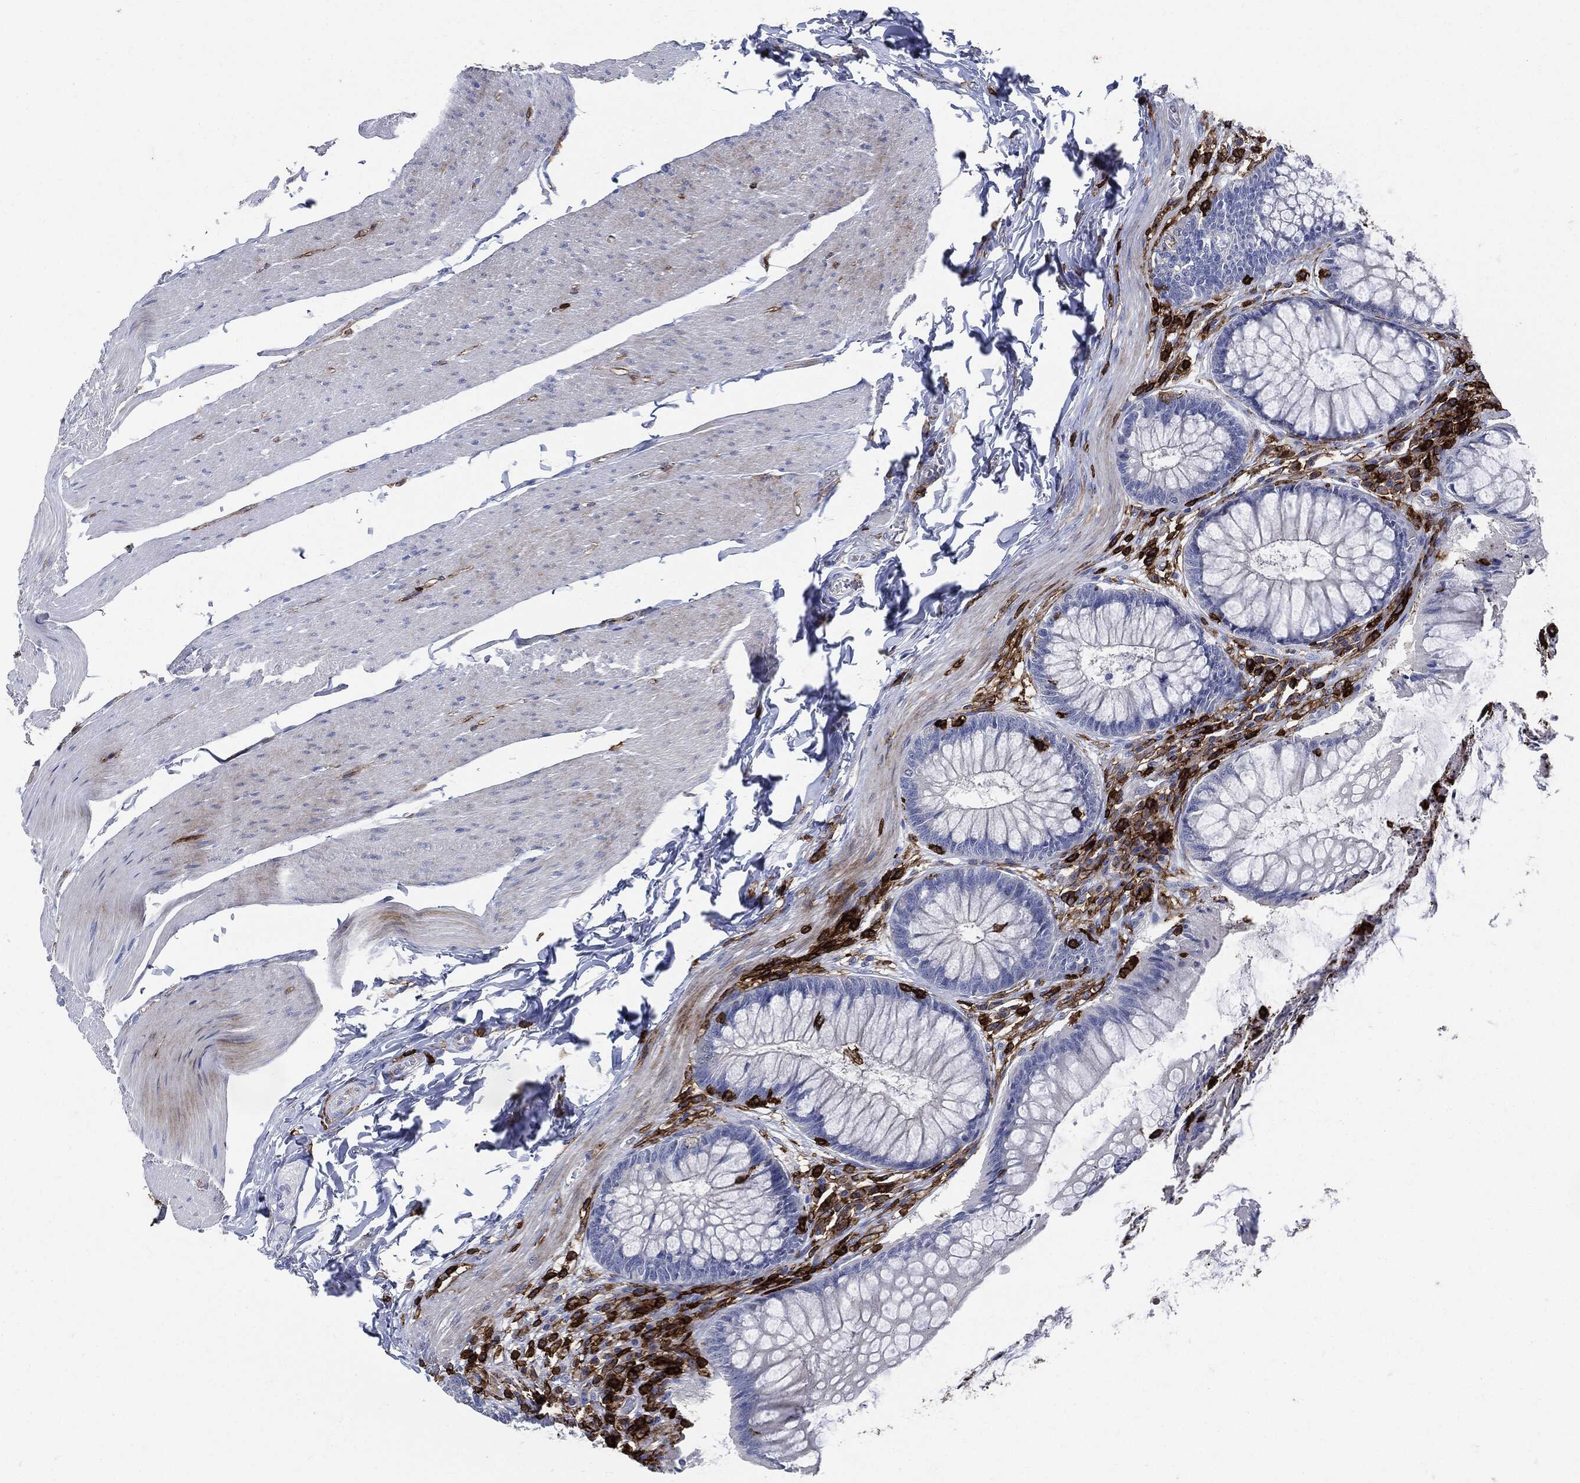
{"staining": {"intensity": "negative", "quantity": "none", "location": "none"}, "tissue": "rectum", "cell_type": "Glandular cells", "image_type": "normal", "snomed": [{"axis": "morphology", "description": "Normal tissue, NOS"}, {"axis": "topography", "description": "Rectum"}], "caption": "This is an immunohistochemistry (IHC) micrograph of benign rectum. There is no expression in glandular cells.", "gene": "PTPRC", "patient": {"sex": "female", "age": 58}}